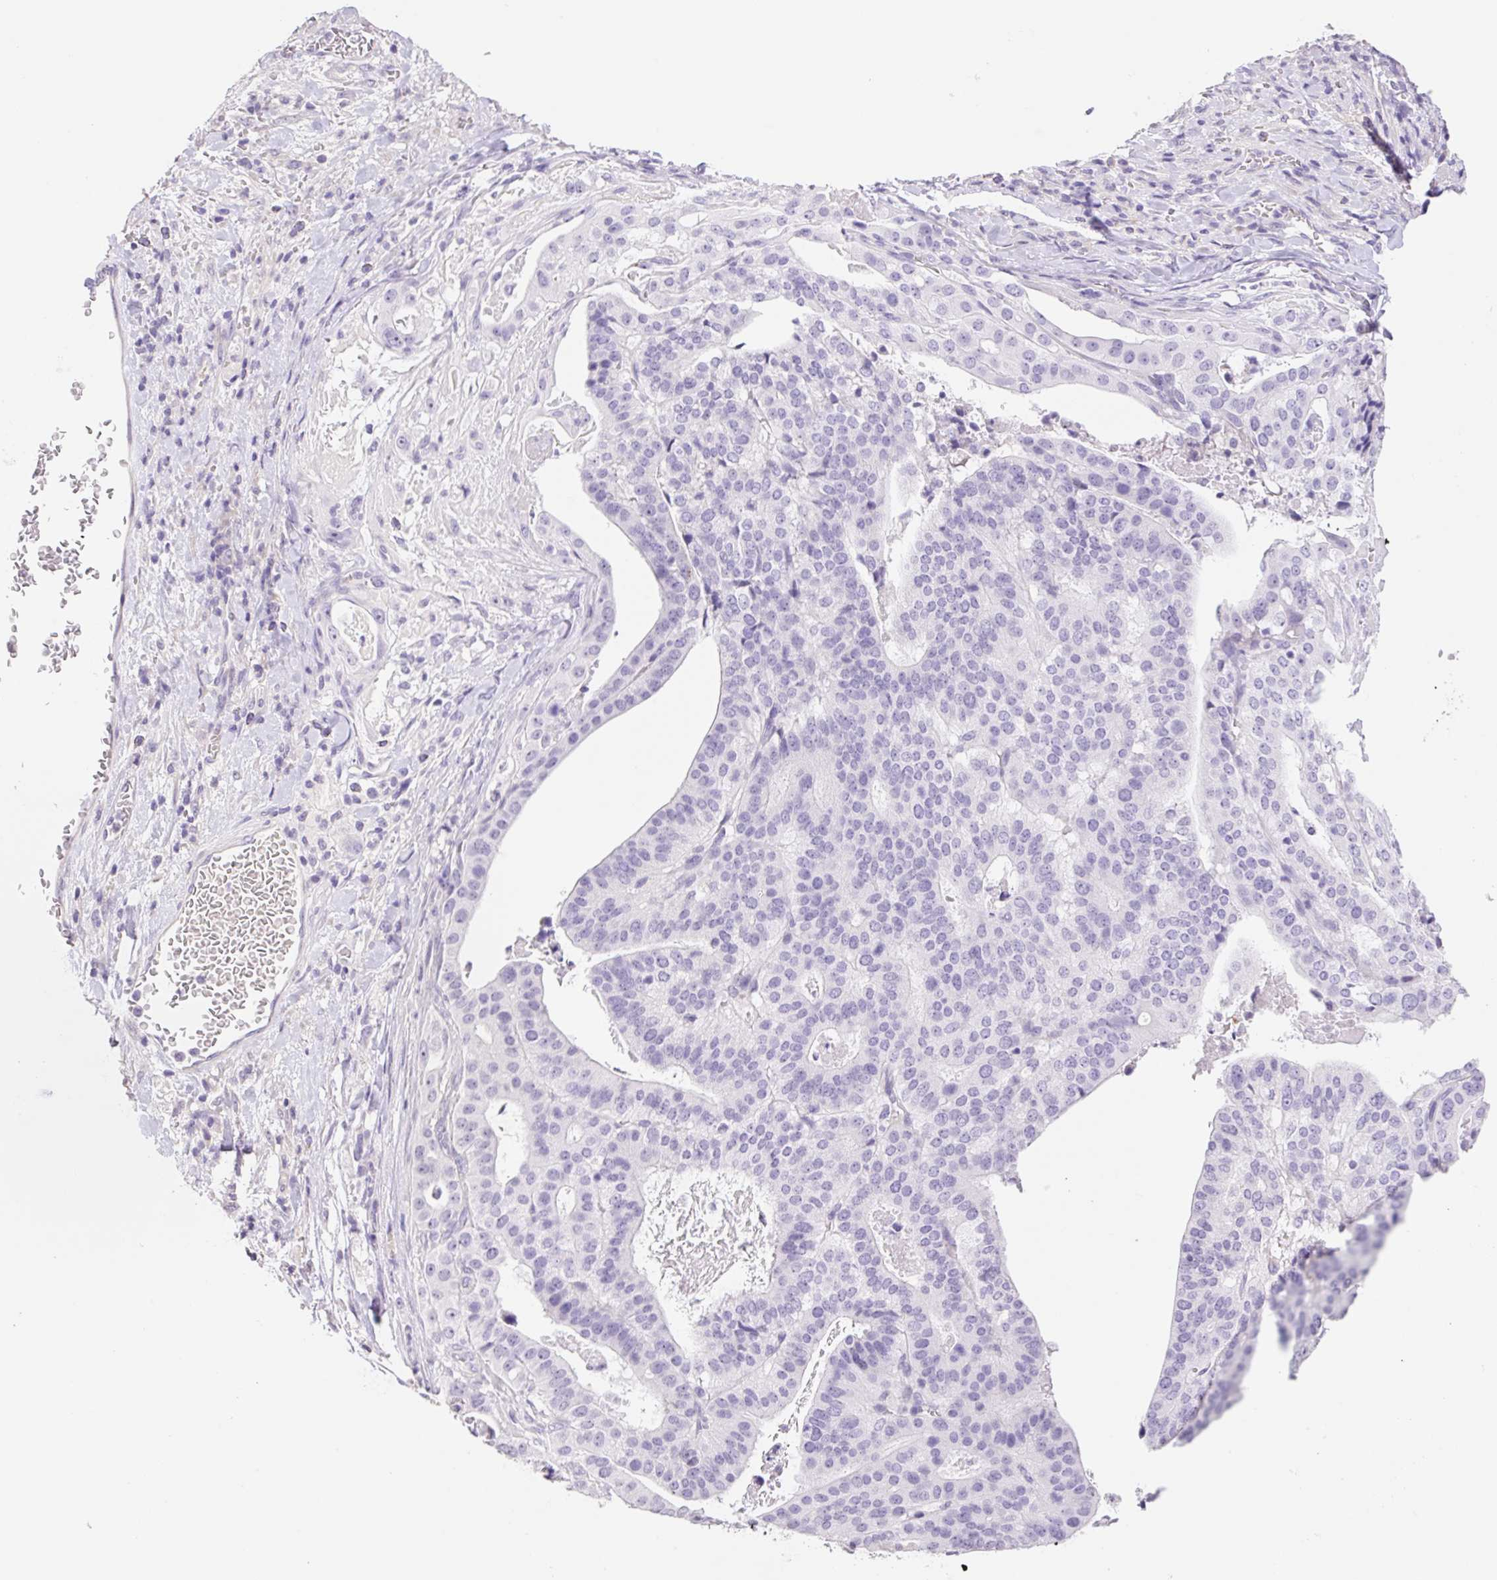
{"staining": {"intensity": "negative", "quantity": "none", "location": "none"}, "tissue": "stomach cancer", "cell_type": "Tumor cells", "image_type": "cancer", "snomed": [{"axis": "morphology", "description": "Adenocarcinoma, NOS"}, {"axis": "topography", "description": "Stomach"}], "caption": "DAB immunohistochemical staining of human adenocarcinoma (stomach) displays no significant expression in tumor cells. (DAB (3,3'-diaminobenzidine) immunohistochemistry, high magnification).", "gene": "HCRTR2", "patient": {"sex": "male", "age": 48}}